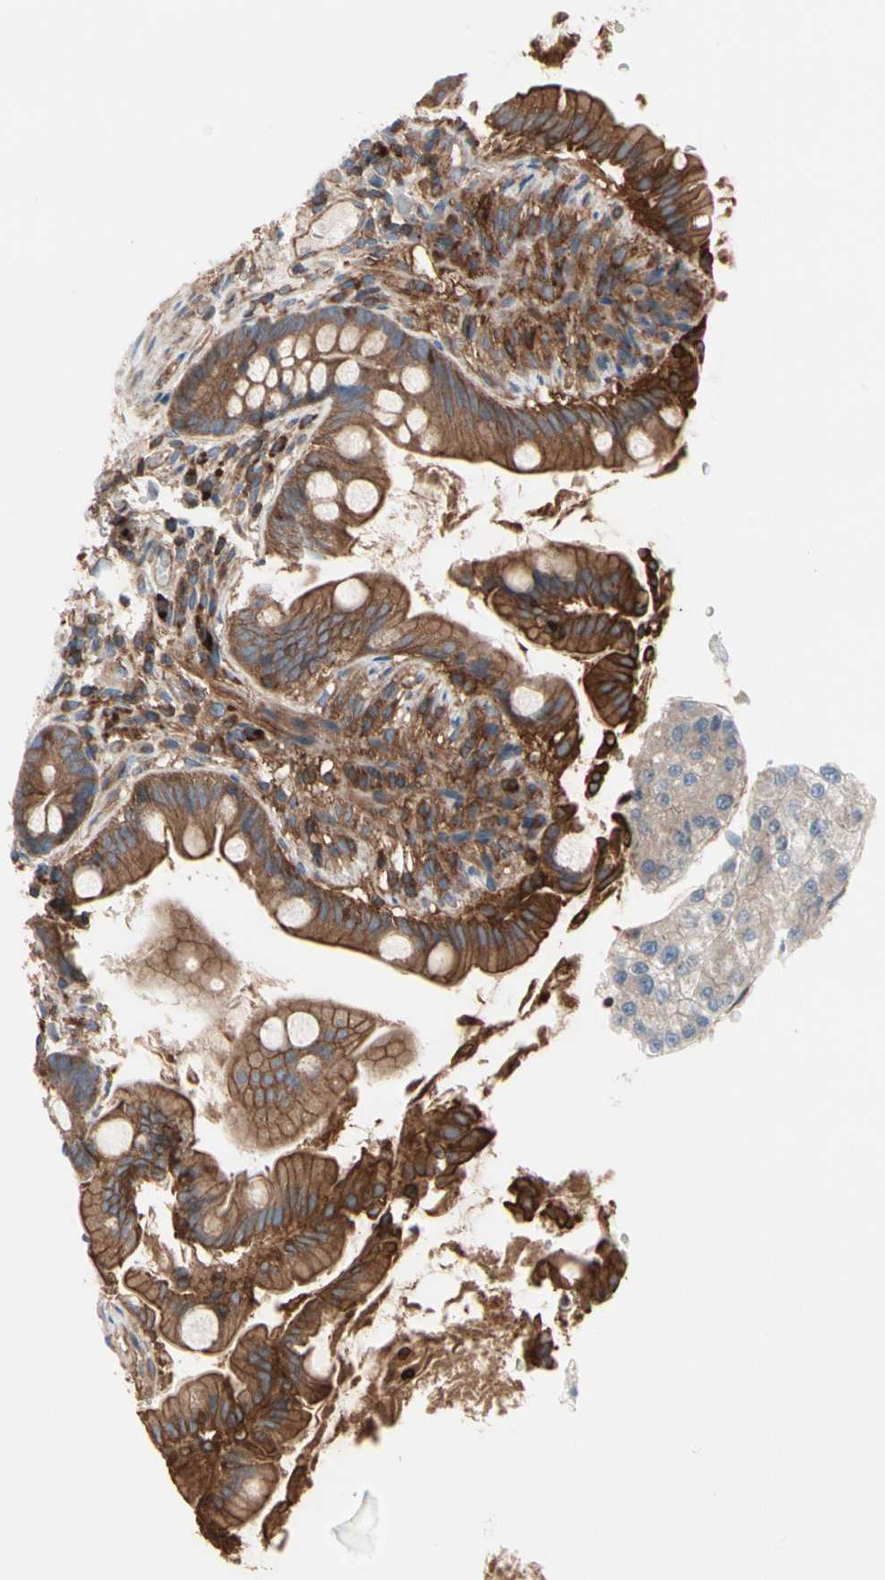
{"staining": {"intensity": "moderate", "quantity": ">75%", "location": "cytoplasmic/membranous"}, "tissue": "small intestine", "cell_type": "Glandular cells", "image_type": "normal", "snomed": [{"axis": "morphology", "description": "Normal tissue, NOS"}, {"axis": "topography", "description": "Small intestine"}], "caption": "Protein staining demonstrates moderate cytoplasmic/membranous positivity in approximately >75% of glandular cells in benign small intestine.", "gene": "ROCK1", "patient": {"sex": "female", "age": 56}}